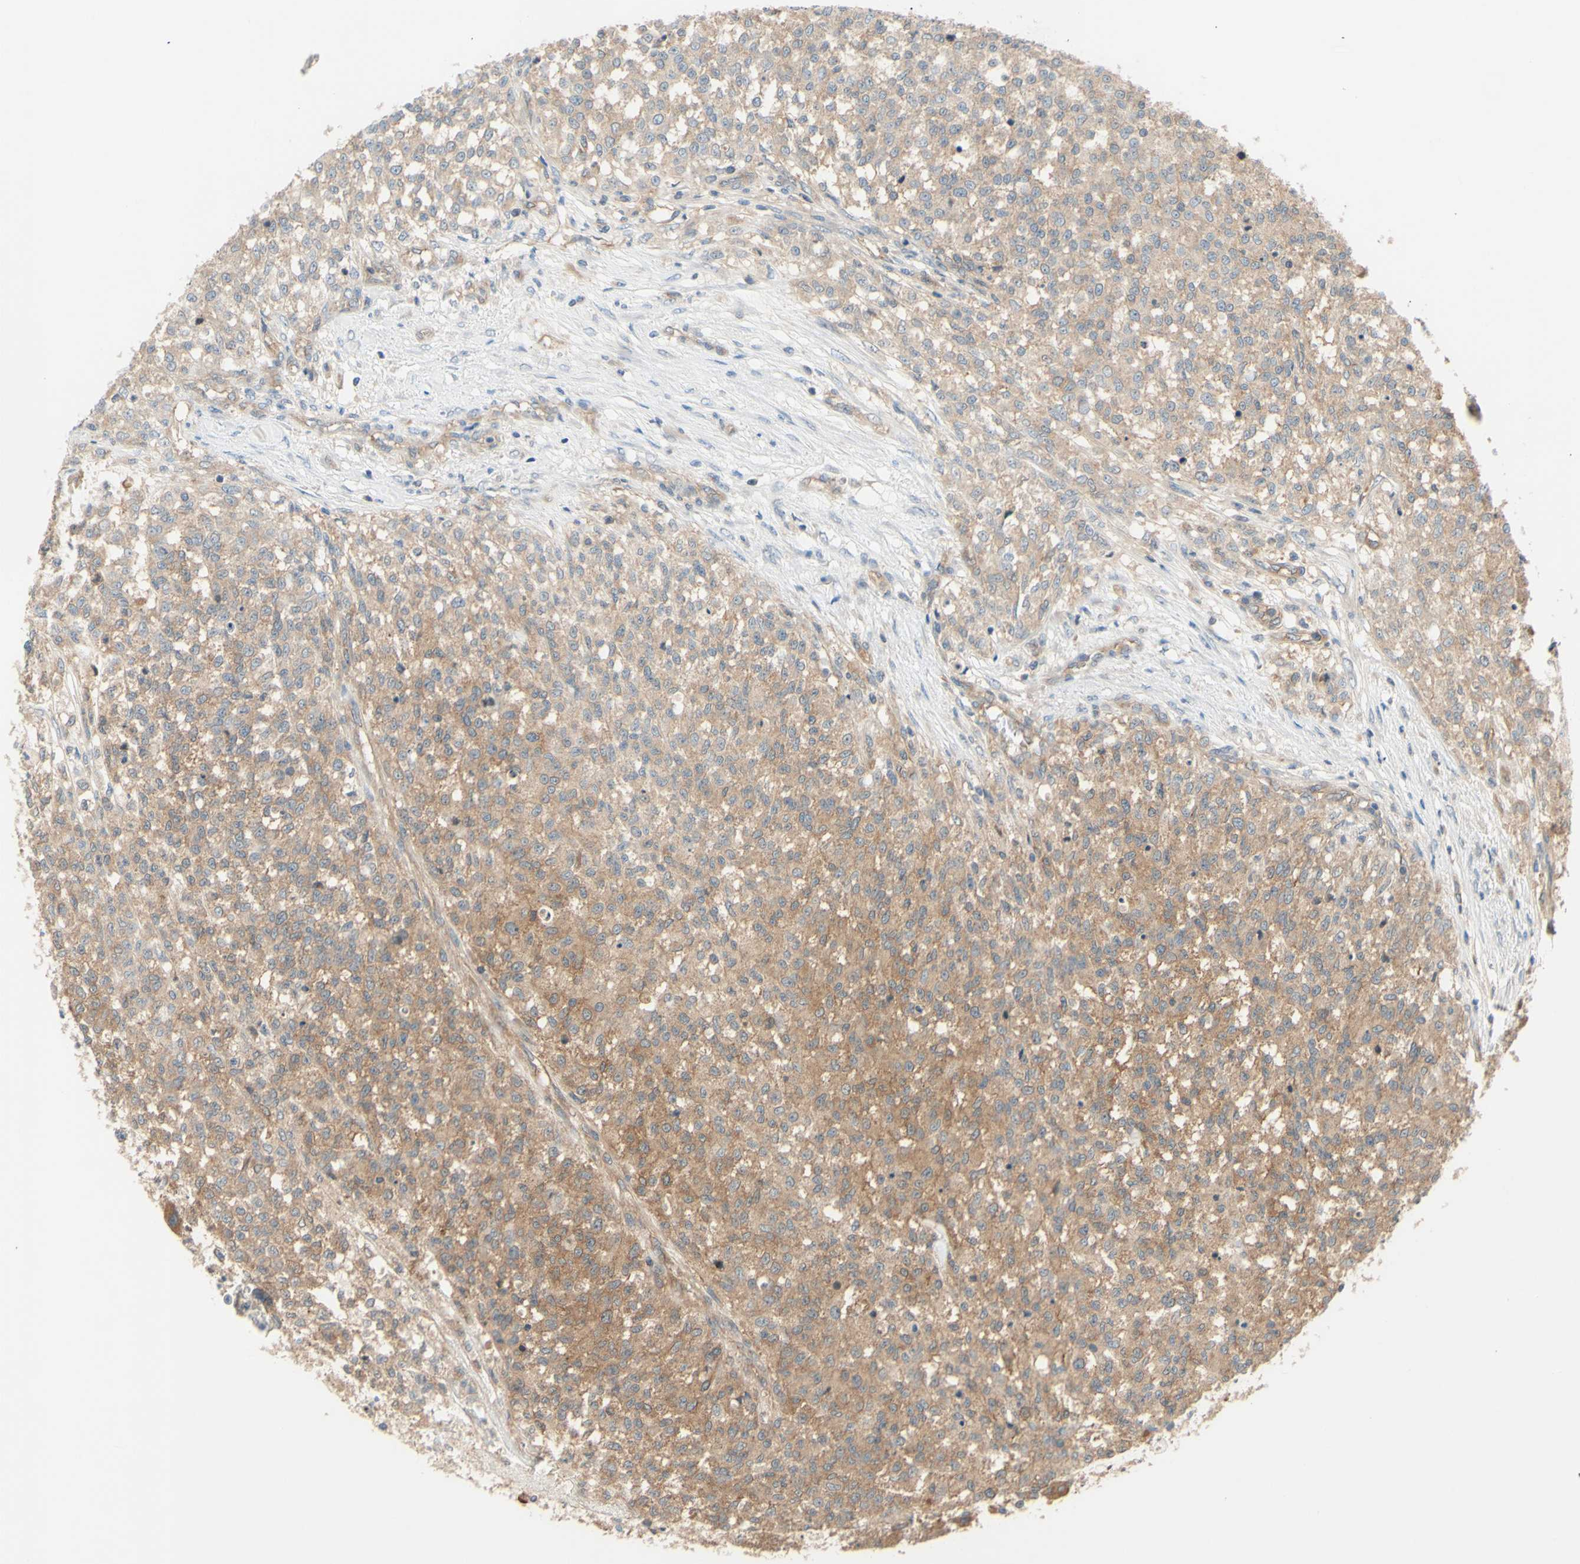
{"staining": {"intensity": "moderate", "quantity": ">75%", "location": "cytoplasmic/membranous"}, "tissue": "testis cancer", "cell_type": "Tumor cells", "image_type": "cancer", "snomed": [{"axis": "morphology", "description": "Seminoma, NOS"}, {"axis": "topography", "description": "Testis"}], "caption": "Tumor cells display medium levels of moderate cytoplasmic/membranous staining in approximately >75% of cells in seminoma (testis).", "gene": "DYNLRB1", "patient": {"sex": "male", "age": 59}}